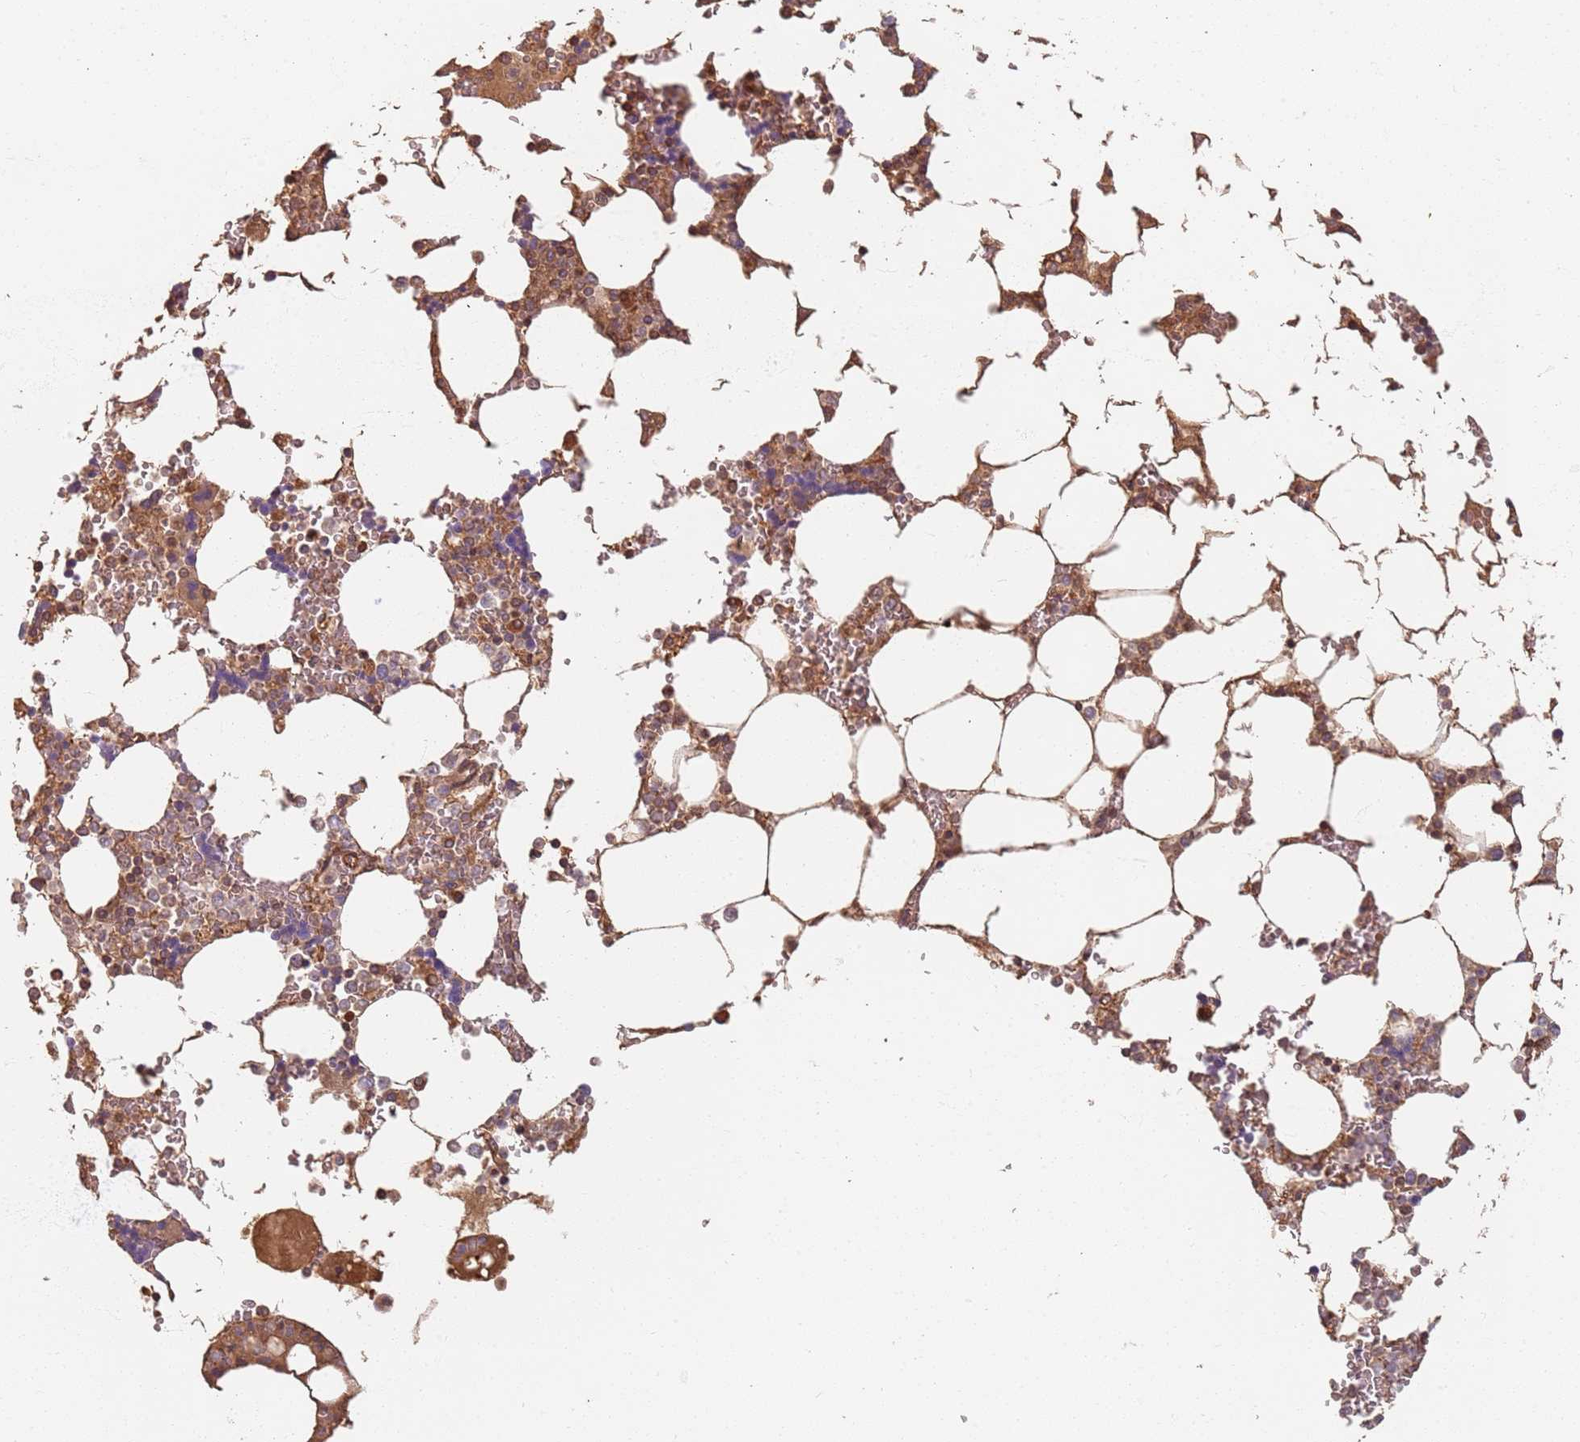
{"staining": {"intensity": "moderate", "quantity": "25%-75%", "location": "cytoplasmic/membranous"}, "tissue": "bone marrow", "cell_type": "Hematopoietic cells", "image_type": "normal", "snomed": [{"axis": "morphology", "description": "Normal tissue, NOS"}, {"axis": "topography", "description": "Bone marrow"}], "caption": "Bone marrow stained with immunohistochemistry shows moderate cytoplasmic/membranous expression in about 25%-75% of hematopoietic cells.", "gene": "SDCCAG8", "patient": {"sex": "male", "age": 64}}